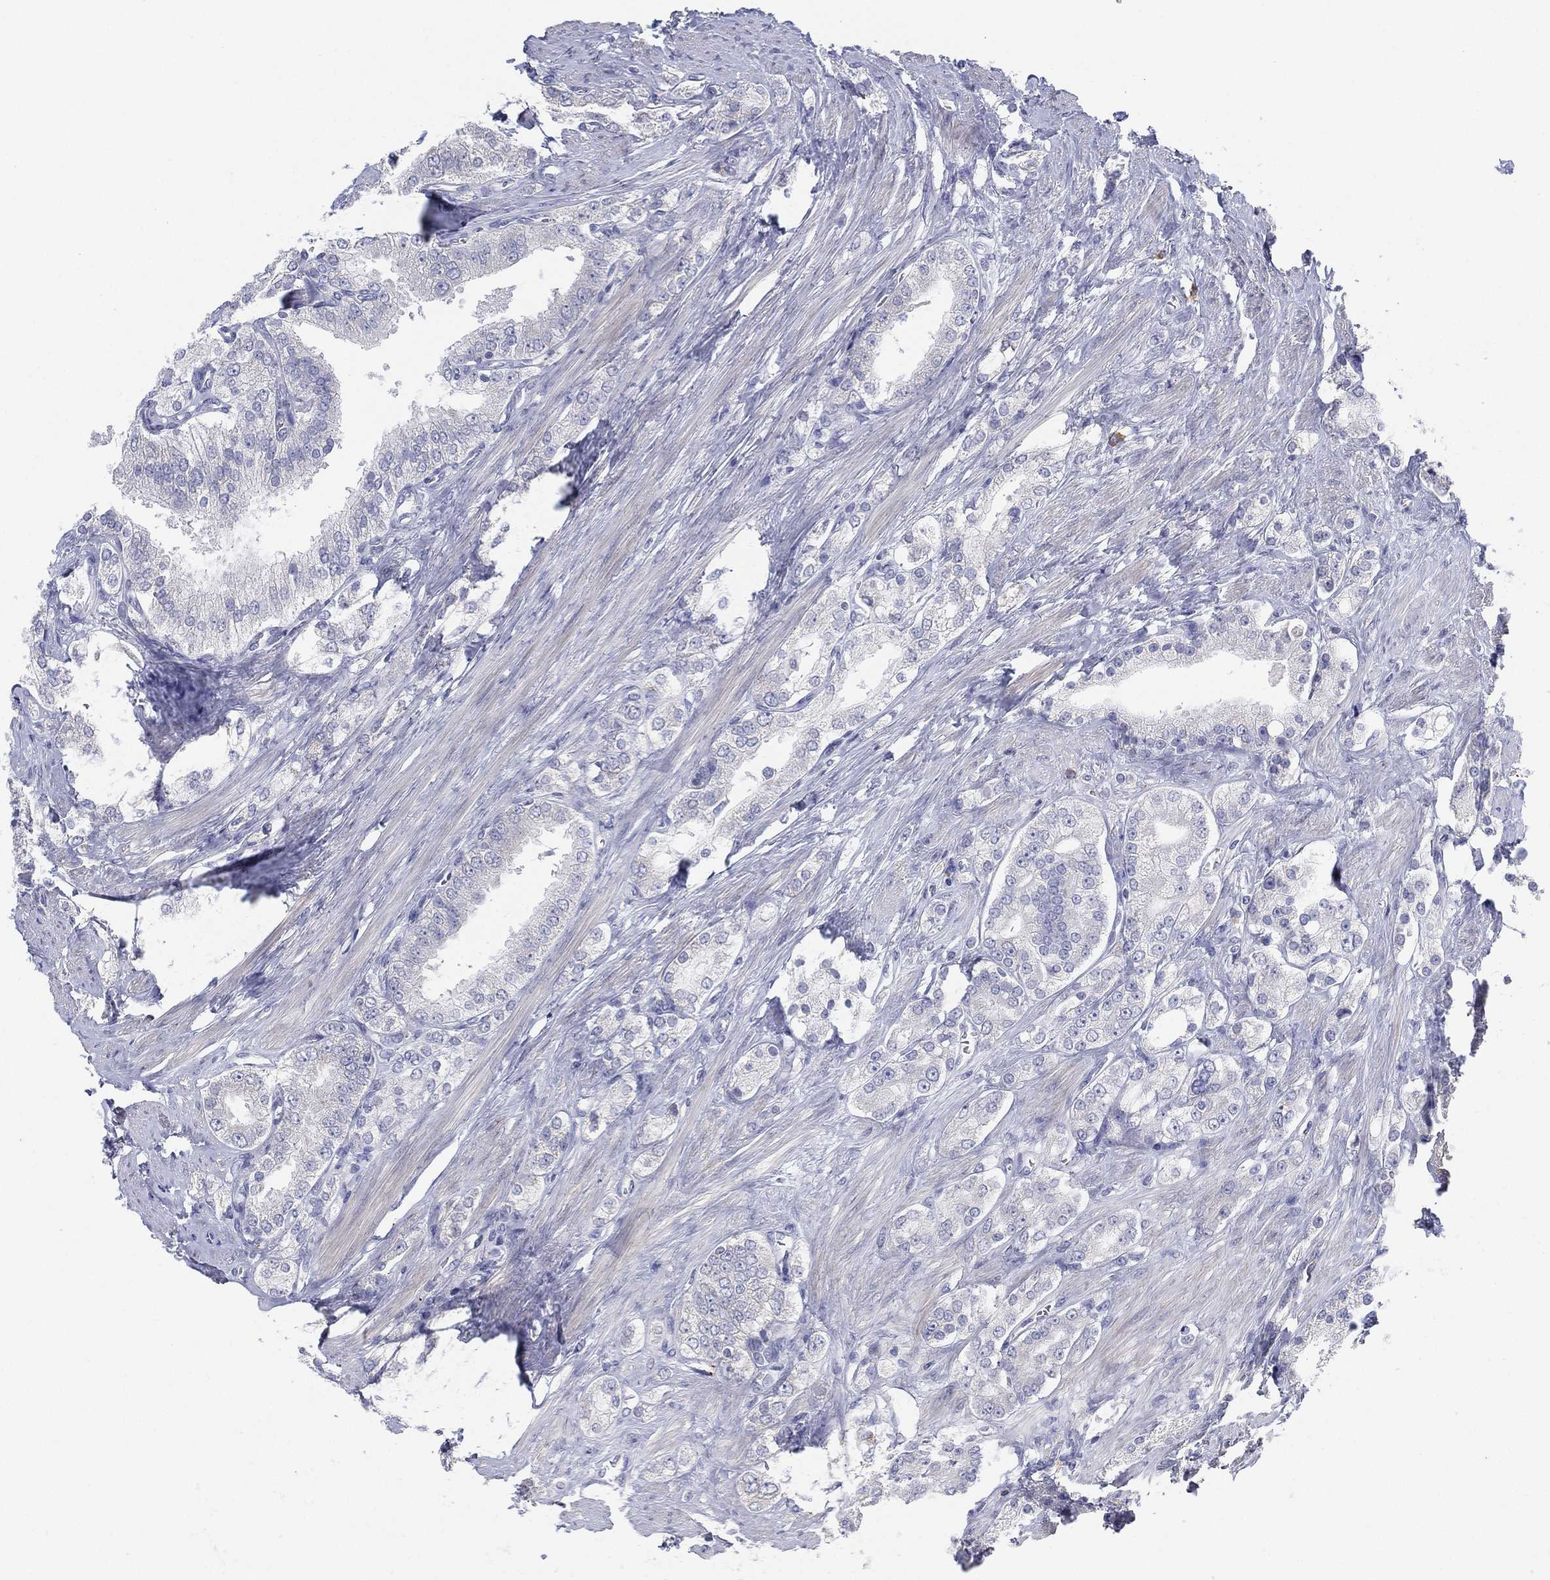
{"staining": {"intensity": "negative", "quantity": "none", "location": "none"}, "tissue": "prostate cancer", "cell_type": "Tumor cells", "image_type": "cancer", "snomed": [{"axis": "morphology", "description": "Adenocarcinoma, NOS"}, {"axis": "topography", "description": "Prostate and seminal vesicle, NOS"}, {"axis": "topography", "description": "Prostate"}], "caption": "DAB (3,3'-diaminobenzidine) immunohistochemical staining of prostate cancer (adenocarcinoma) reveals no significant expression in tumor cells.", "gene": "TMEM40", "patient": {"sex": "male", "age": 67}}